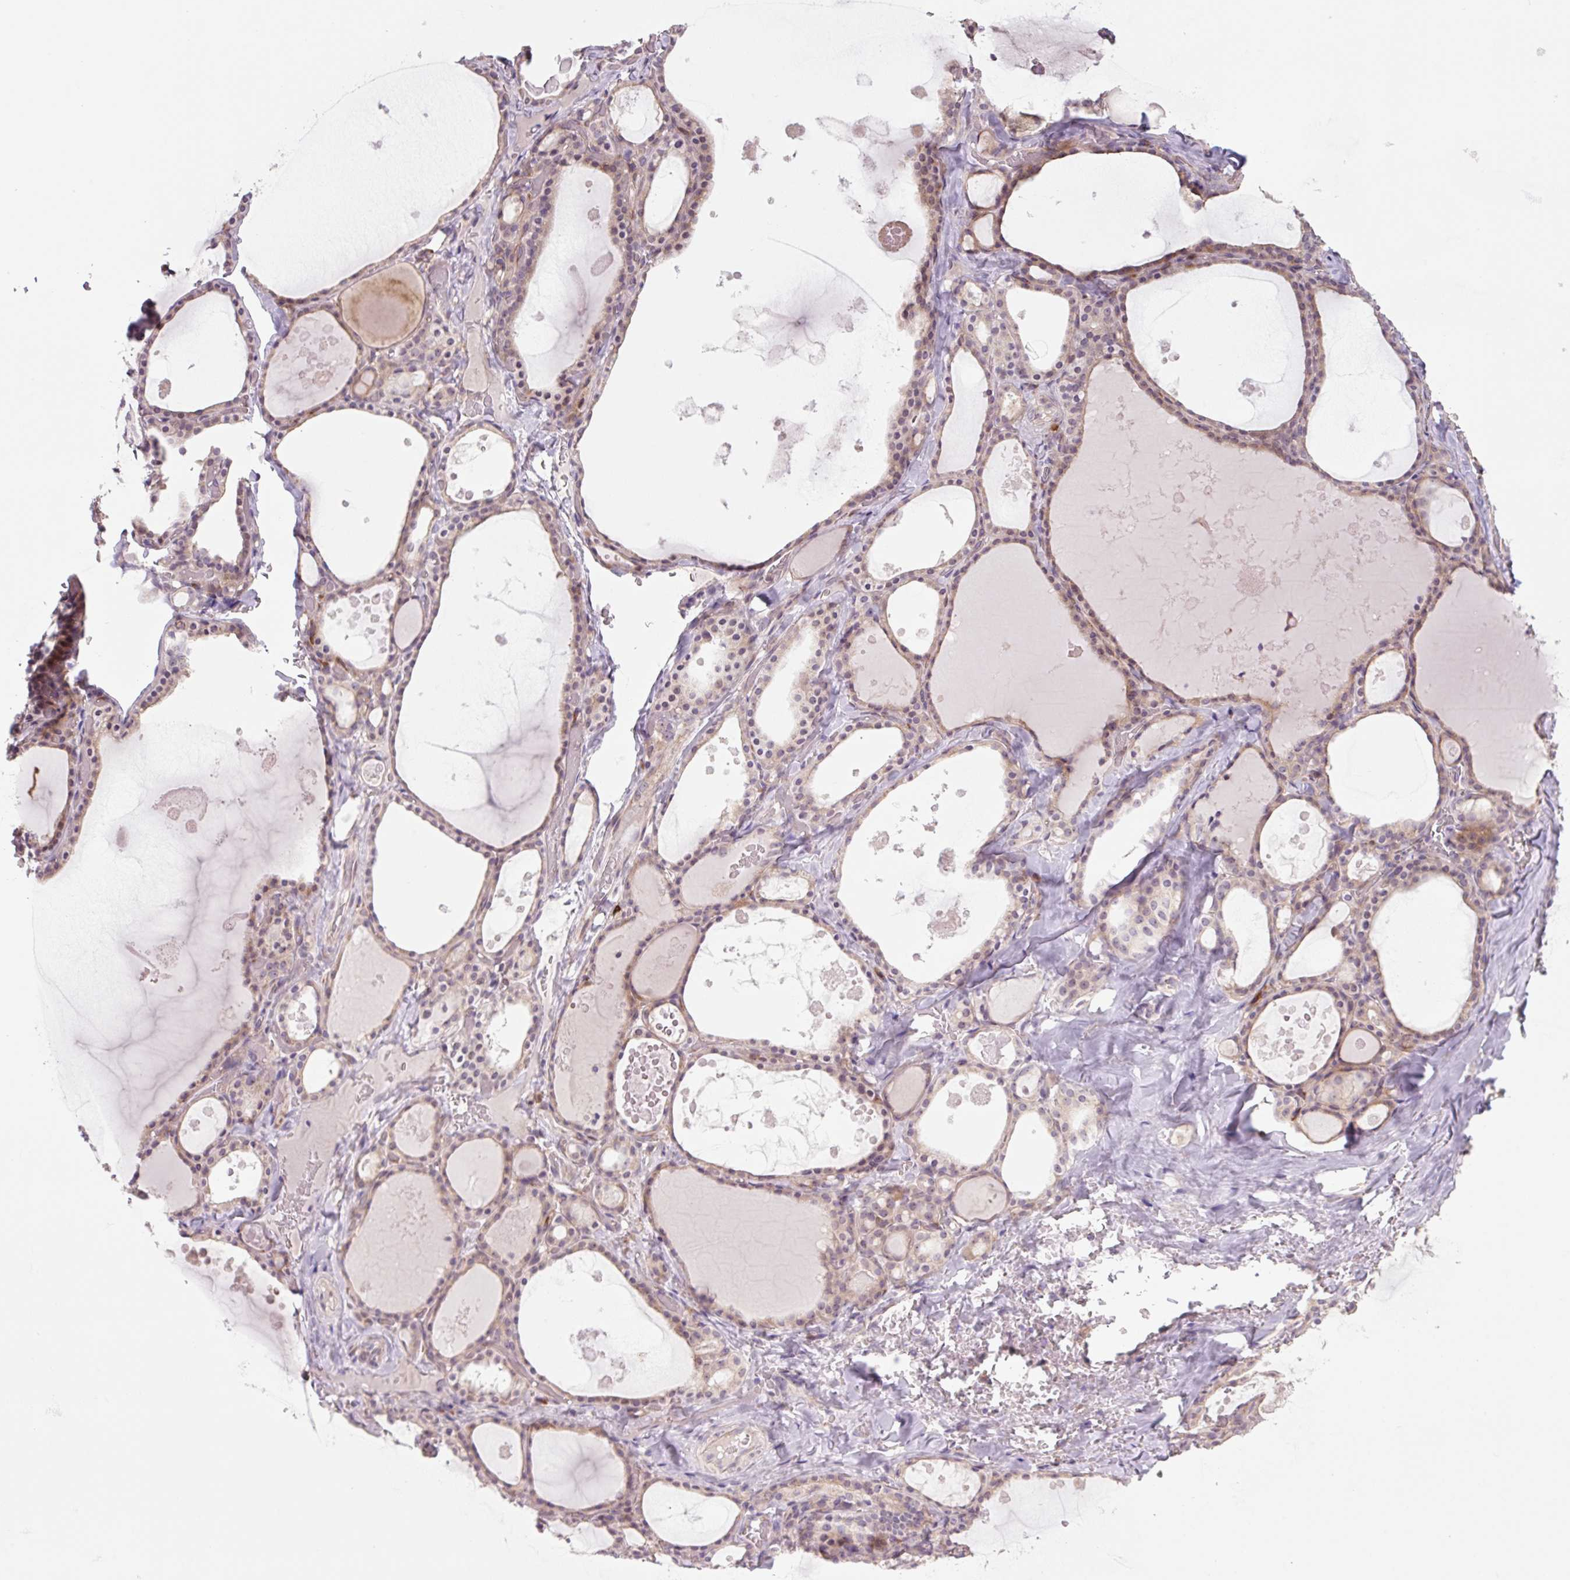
{"staining": {"intensity": "moderate", "quantity": "25%-75%", "location": "cytoplasmic/membranous"}, "tissue": "thyroid gland", "cell_type": "Glandular cells", "image_type": "normal", "snomed": [{"axis": "morphology", "description": "Normal tissue, NOS"}, {"axis": "topography", "description": "Thyroid gland"}], "caption": "High-magnification brightfield microscopy of unremarkable thyroid gland stained with DAB (3,3'-diaminobenzidine) (brown) and counterstained with hematoxylin (blue). glandular cells exhibit moderate cytoplasmic/membranous positivity is identified in approximately25%-75% of cells.", "gene": "PLA2G4A", "patient": {"sex": "male", "age": 56}}